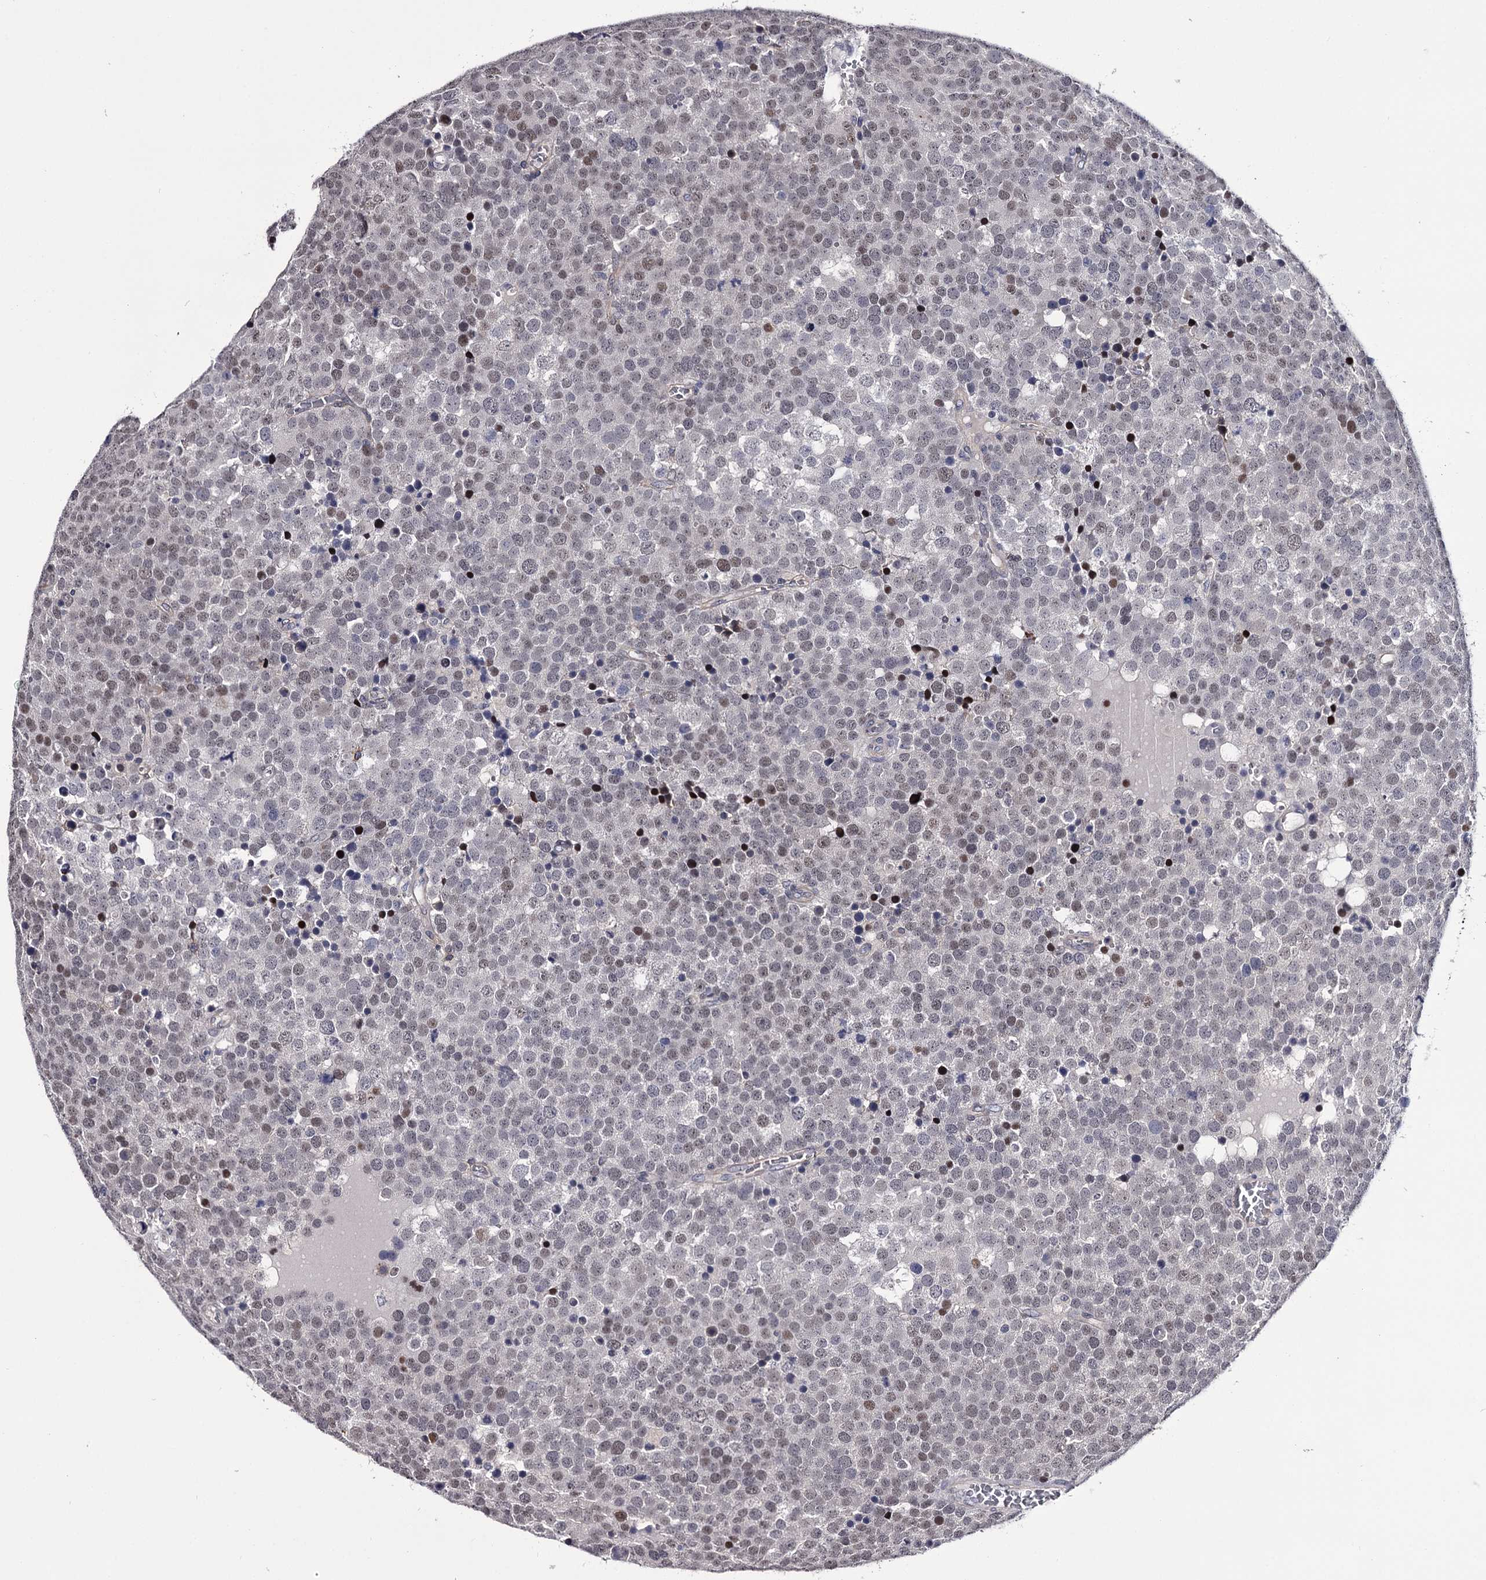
{"staining": {"intensity": "weak", "quantity": "<25%", "location": "nuclear"}, "tissue": "testis cancer", "cell_type": "Tumor cells", "image_type": "cancer", "snomed": [{"axis": "morphology", "description": "Seminoma, NOS"}, {"axis": "topography", "description": "Testis"}], "caption": "This is a micrograph of IHC staining of testis seminoma, which shows no expression in tumor cells. The staining was performed using DAB to visualize the protein expression in brown, while the nuclei were stained in blue with hematoxylin (Magnification: 20x).", "gene": "OVOL2", "patient": {"sex": "male", "age": 71}}